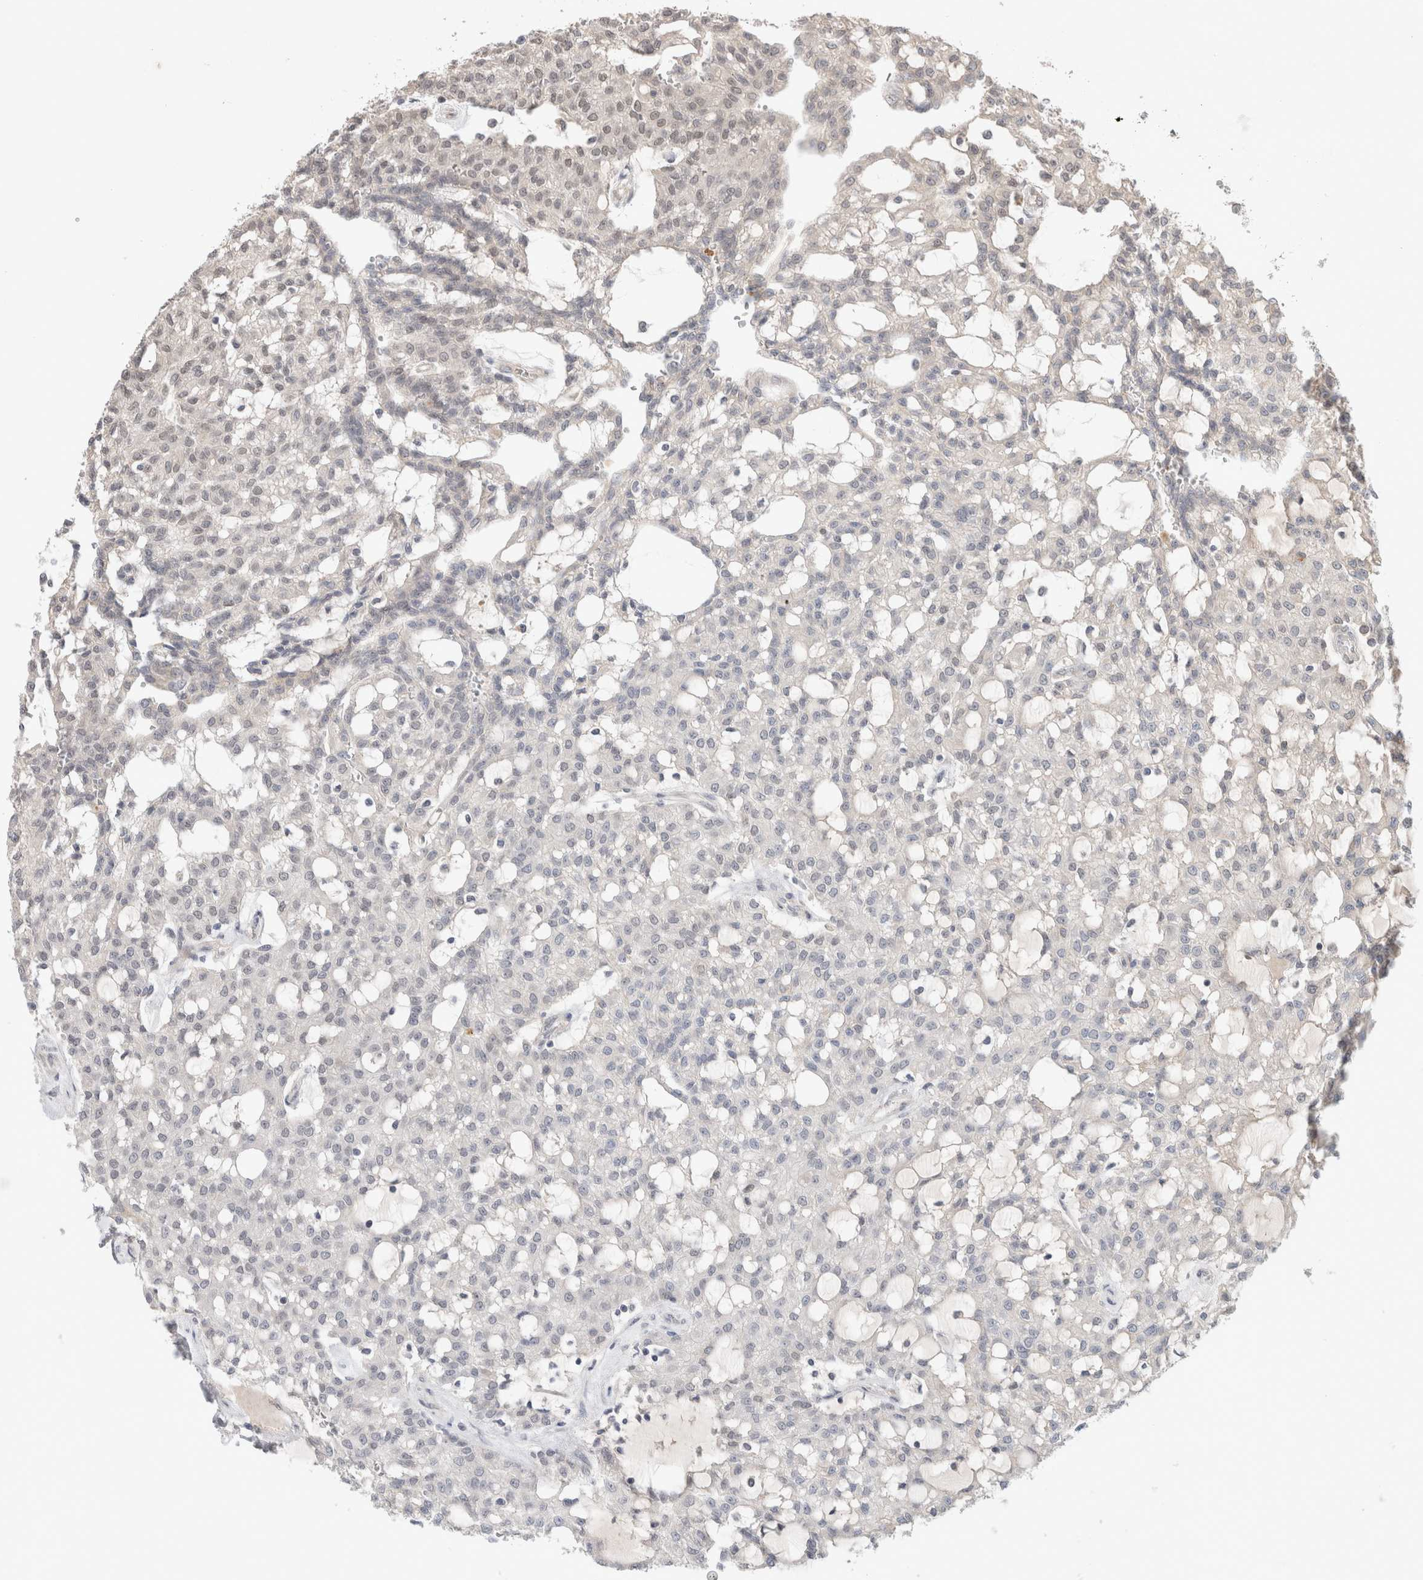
{"staining": {"intensity": "negative", "quantity": "none", "location": "none"}, "tissue": "renal cancer", "cell_type": "Tumor cells", "image_type": "cancer", "snomed": [{"axis": "morphology", "description": "Adenocarcinoma, NOS"}, {"axis": "topography", "description": "Kidney"}], "caption": "DAB immunohistochemical staining of human renal cancer (adenocarcinoma) shows no significant expression in tumor cells.", "gene": "SYDE2", "patient": {"sex": "male", "age": 63}}